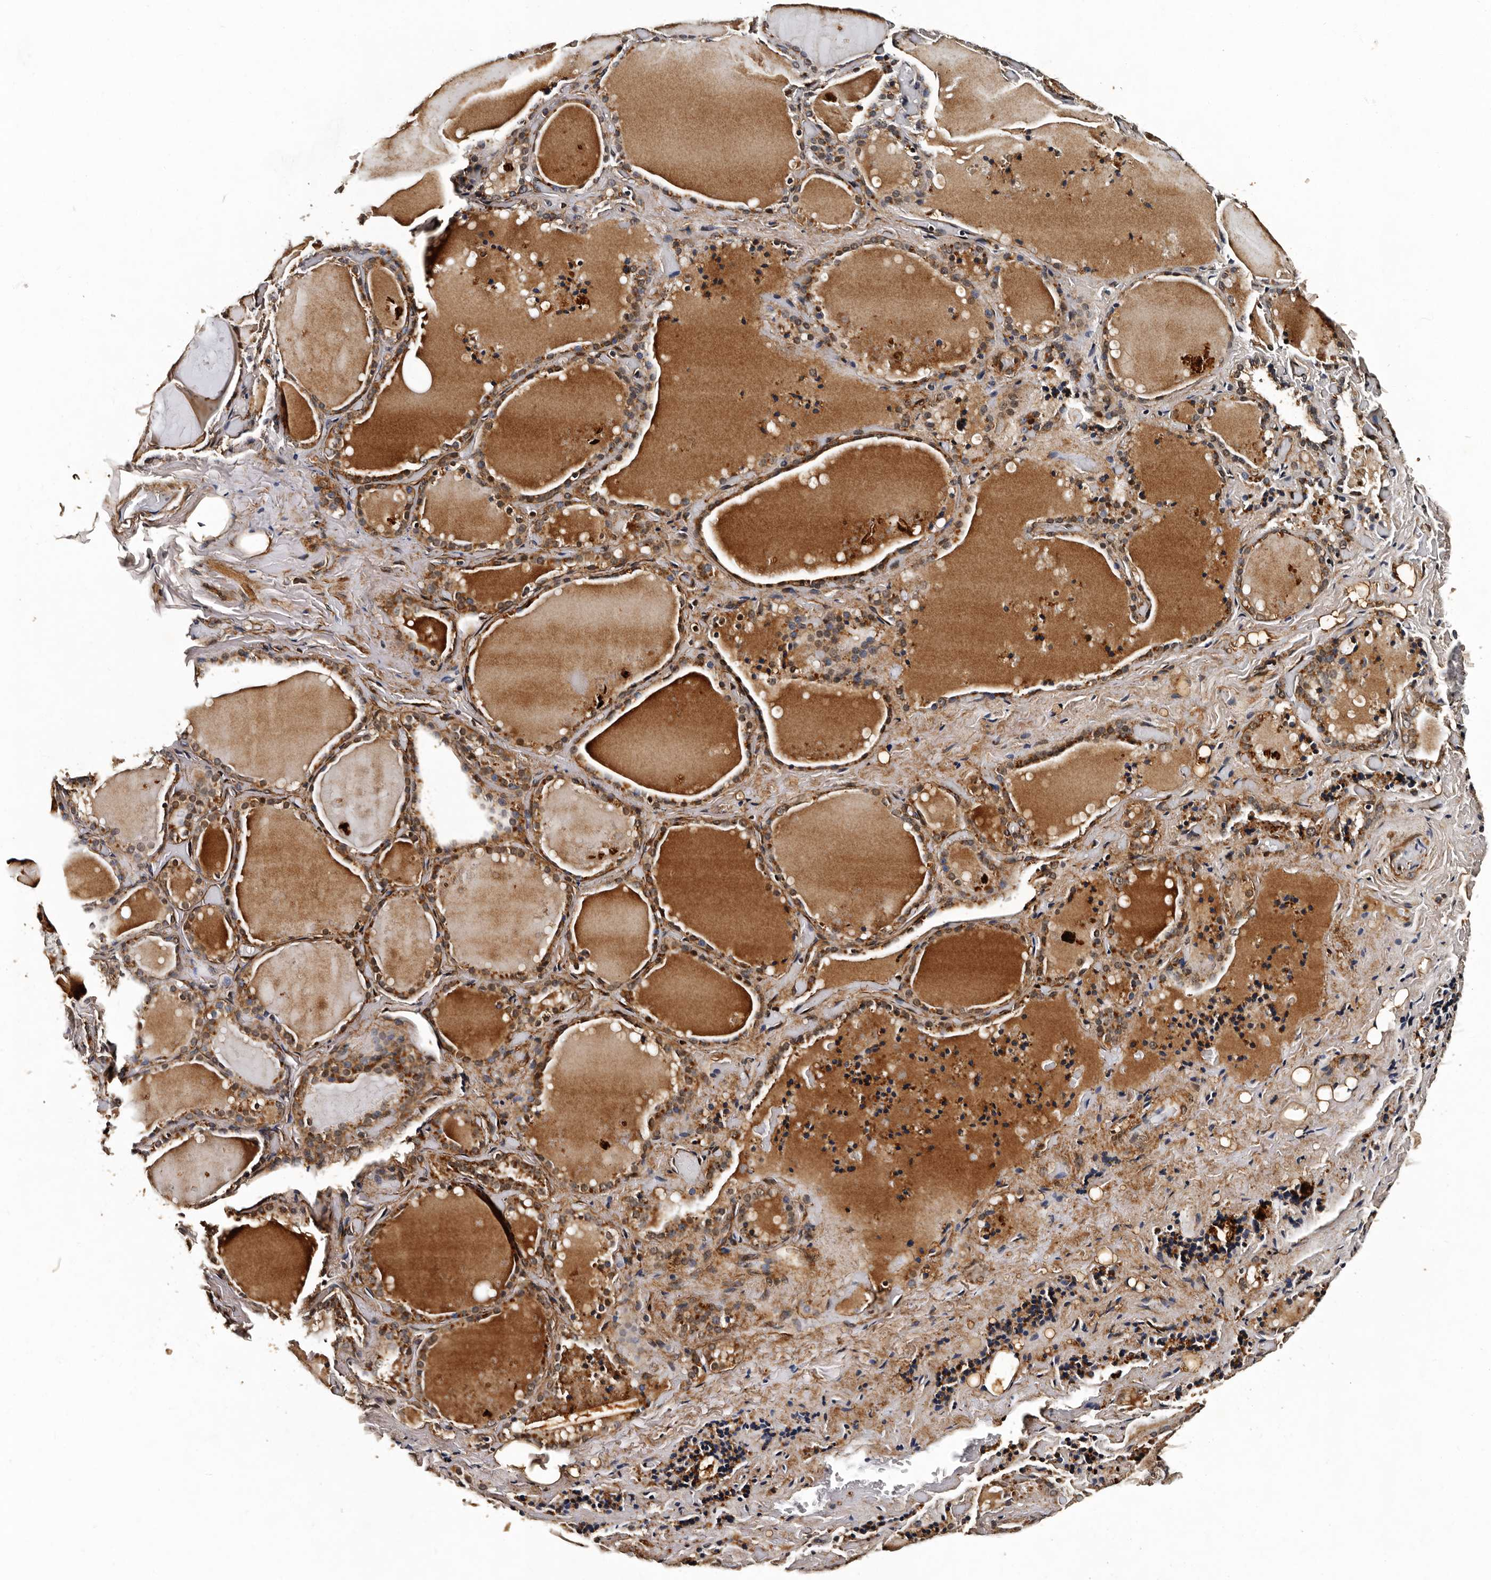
{"staining": {"intensity": "strong", "quantity": ">75%", "location": "cytoplasmic/membranous"}, "tissue": "thyroid gland", "cell_type": "Glandular cells", "image_type": "normal", "snomed": [{"axis": "morphology", "description": "Normal tissue, NOS"}, {"axis": "topography", "description": "Thyroid gland"}], "caption": "Immunohistochemistry (IHC) staining of unremarkable thyroid gland, which demonstrates high levels of strong cytoplasmic/membranous staining in about >75% of glandular cells indicating strong cytoplasmic/membranous protein expression. The staining was performed using DAB (3,3'-diaminobenzidine) (brown) for protein detection and nuclei were counterstained in hematoxylin (blue).", "gene": "CPNE3", "patient": {"sex": "female", "age": 44}}